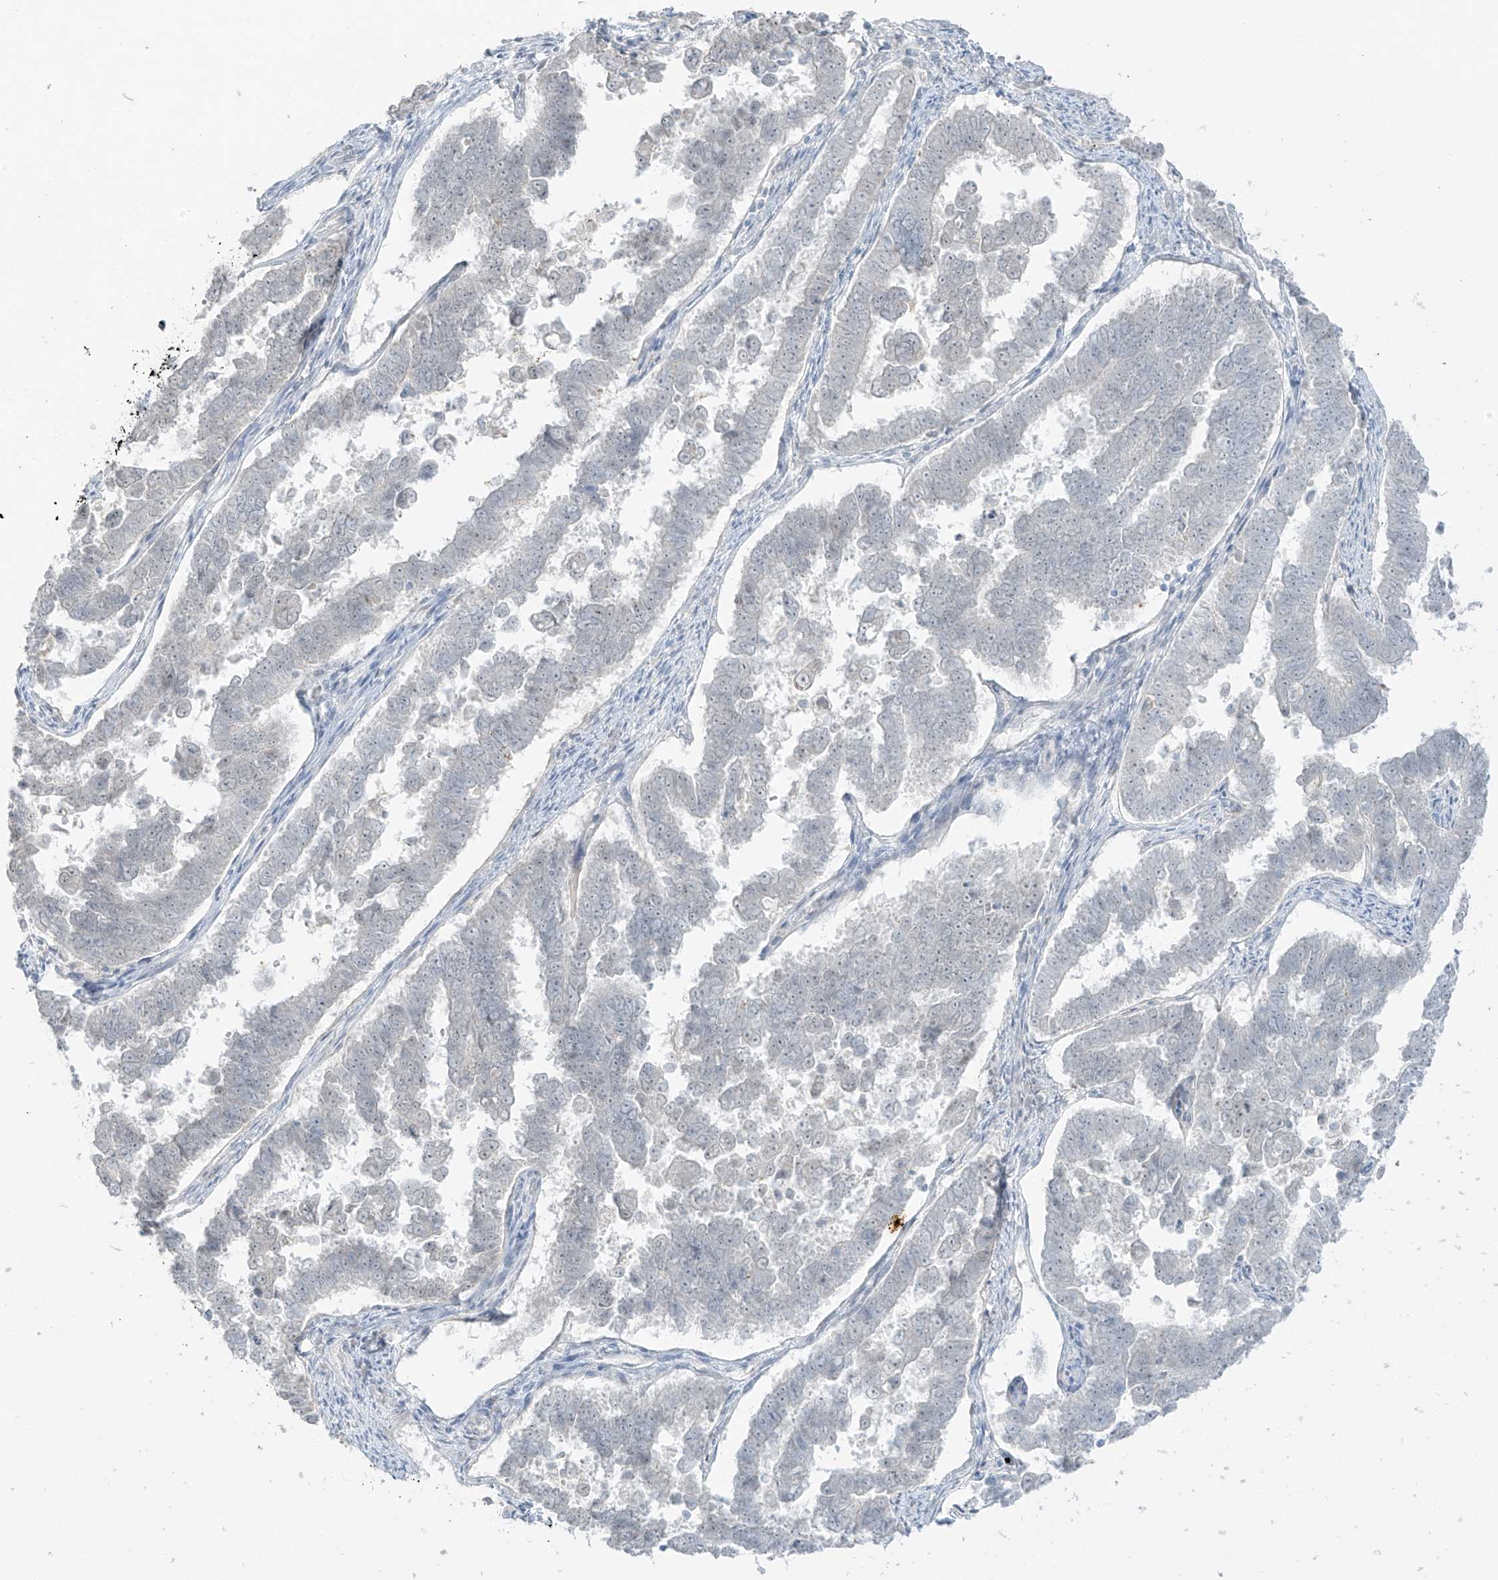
{"staining": {"intensity": "negative", "quantity": "none", "location": "none"}, "tissue": "endometrial cancer", "cell_type": "Tumor cells", "image_type": "cancer", "snomed": [{"axis": "morphology", "description": "Adenocarcinoma, NOS"}, {"axis": "topography", "description": "Endometrium"}], "caption": "Adenocarcinoma (endometrial) stained for a protein using immunohistochemistry (IHC) demonstrates no positivity tumor cells.", "gene": "PRDM6", "patient": {"sex": "female", "age": 75}}